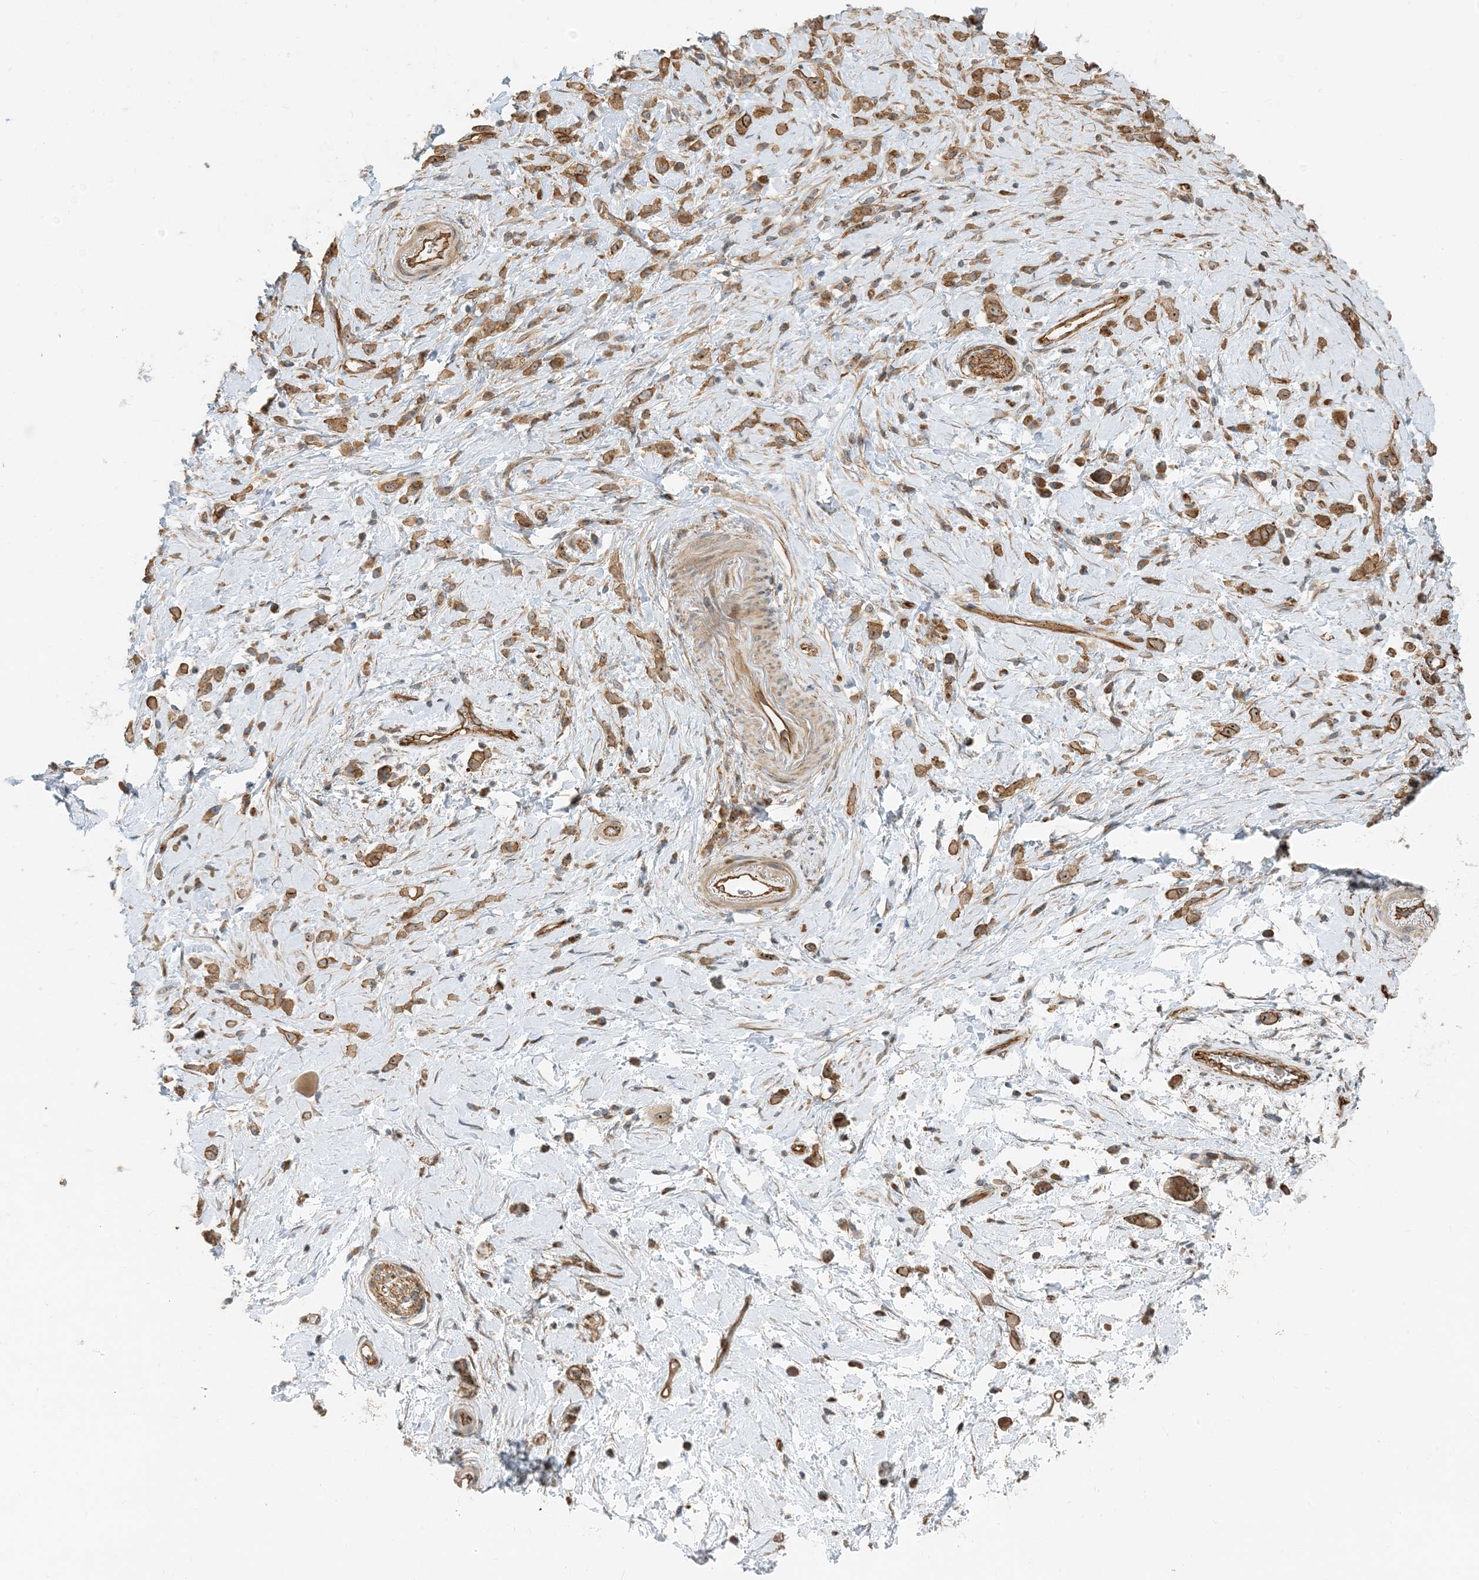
{"staining": {"intensity": "moderate", "quantity": ">75%", "location": "cytoplasmic/membranous"}, "tissue": "stomach cancer", "cell_type": "Tumor cells", "image_type": "cancer", "snomed": [{"axis": "morphology", "description": "Adenocarcinoma, NOS"}, {"axis": "topography", "description": "Stomach"}], "caption": "This is a histology image of immunohistochemistry staining of adenocarcinoma (stomach), which shows moderate expression in the cytoplasmic/membranous of tumor cells.", "gene": "MYL5", "patient": {"sex": "female", "age": 60}}